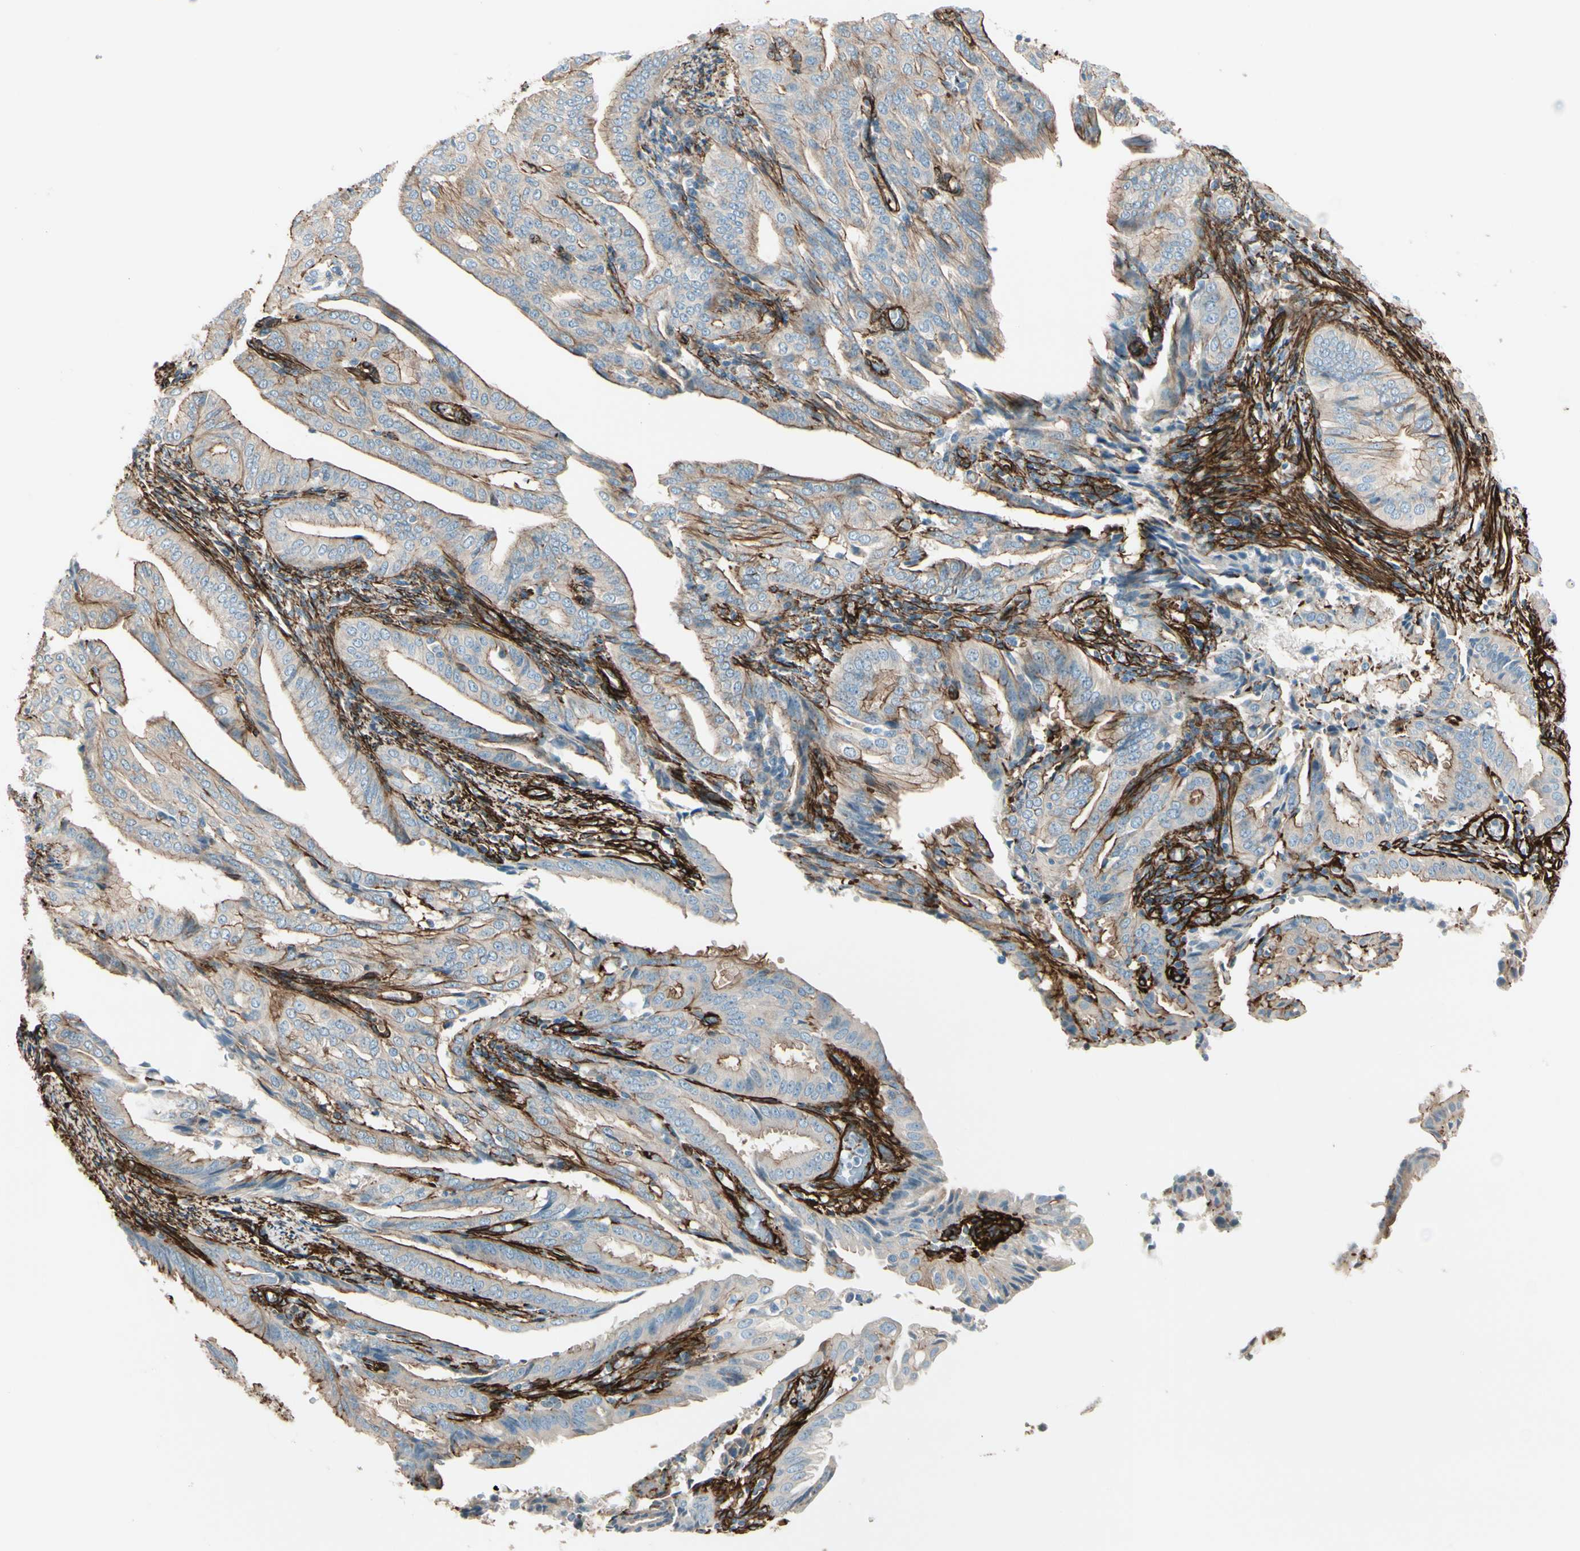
{"staining": {"intensity": "moderate", "quantity": ">75%", "location": "cytoplasmic/membranous"}, "tissue": "endometrial cancer", "cell_type": "Tumor cells", "image_type": "cancer", "snomed": [{"axis": "morphology", "description": "Adenocarcinoma, NOS"}, {"axis": "topography", "description": "Endometrium"}], "caption": "A high-resolution image shows IHC staining of endometrial cancer, which displays moderate cytoplasmic/membranous expression in approximately >75% of tumor cells.", "gene": "CALD1", "patient": {"sex": "female", "age": 58}}